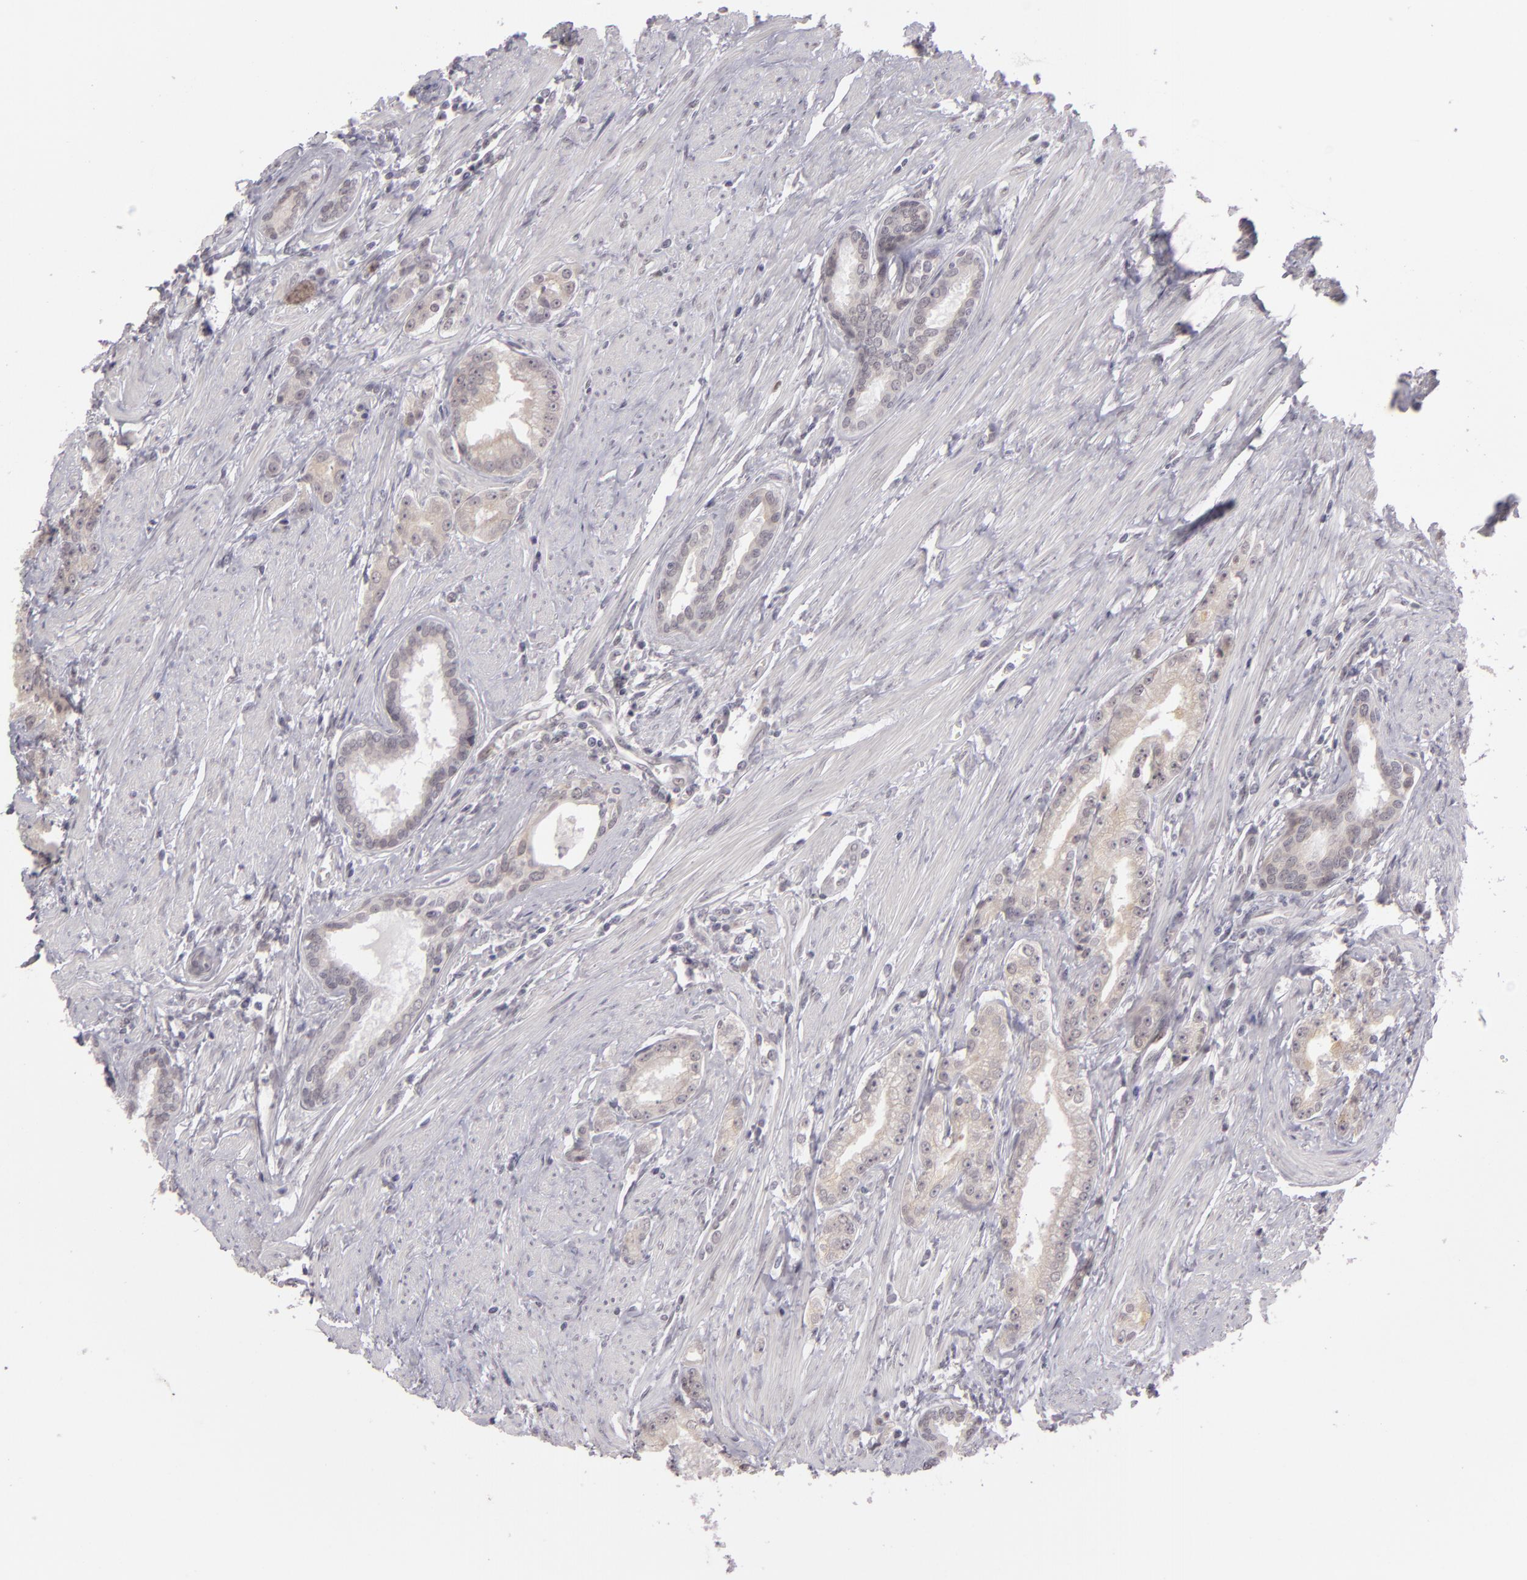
{"staining": {"intensity": "weak", "quantity": "<25%", "location": "cytoplasmic/membranous"}, "tissue": "prostate cancer", "cell_type": "Tumor cells", "image_type": "cancer", "snomed": [{"axis": "morphology", "description": "Adenocarcinoma, Medium grade"}, {"axis": "topography", "description": "Prostate"}], "caption": "Tumor cells are negative for brown protein staining in prostate cancer (adenocarcinoma (medium-grade)).", "gene": "ZNF205", "patient": {"sex": "male", "age": 72}}